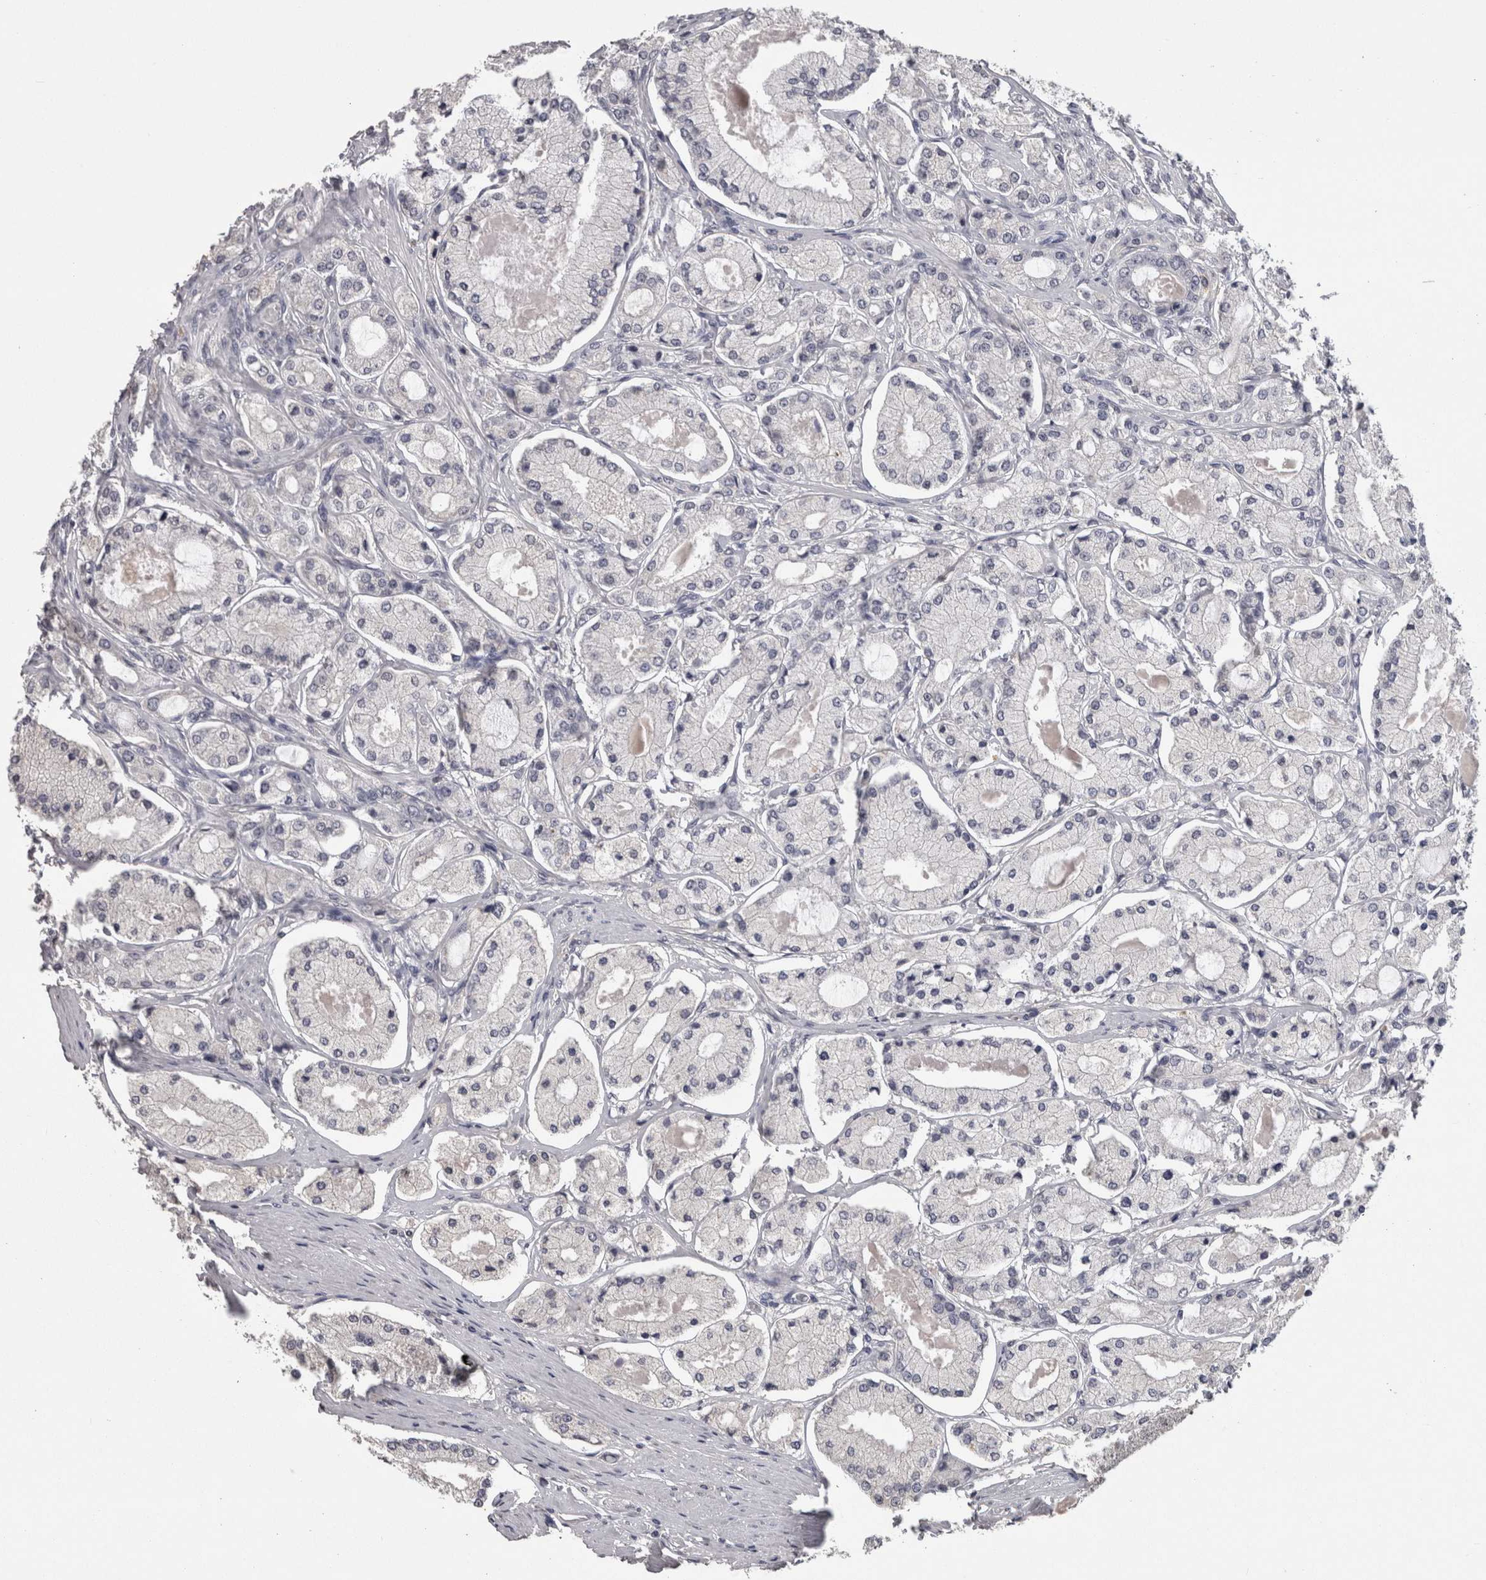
{"staining": {"intensity": "negative", "quantity": "none", "location": "none"}, "tissue": "prostate cancer", "cell_type": "Tumor cells", "image_type": "cancer", "snomed": [{"axis": "morphology", "description": "Adenocarcinoma, High grade"}, {"axis": "topography", "description": "Prostate"}], "caption": "A micrograph of prostate cancer (adenocarcinoma (high-grade)) stained for a protein displays no brown staining in tumor cells.", "gene": "PON3", "patient": {"sex": "male", "age": 65}}